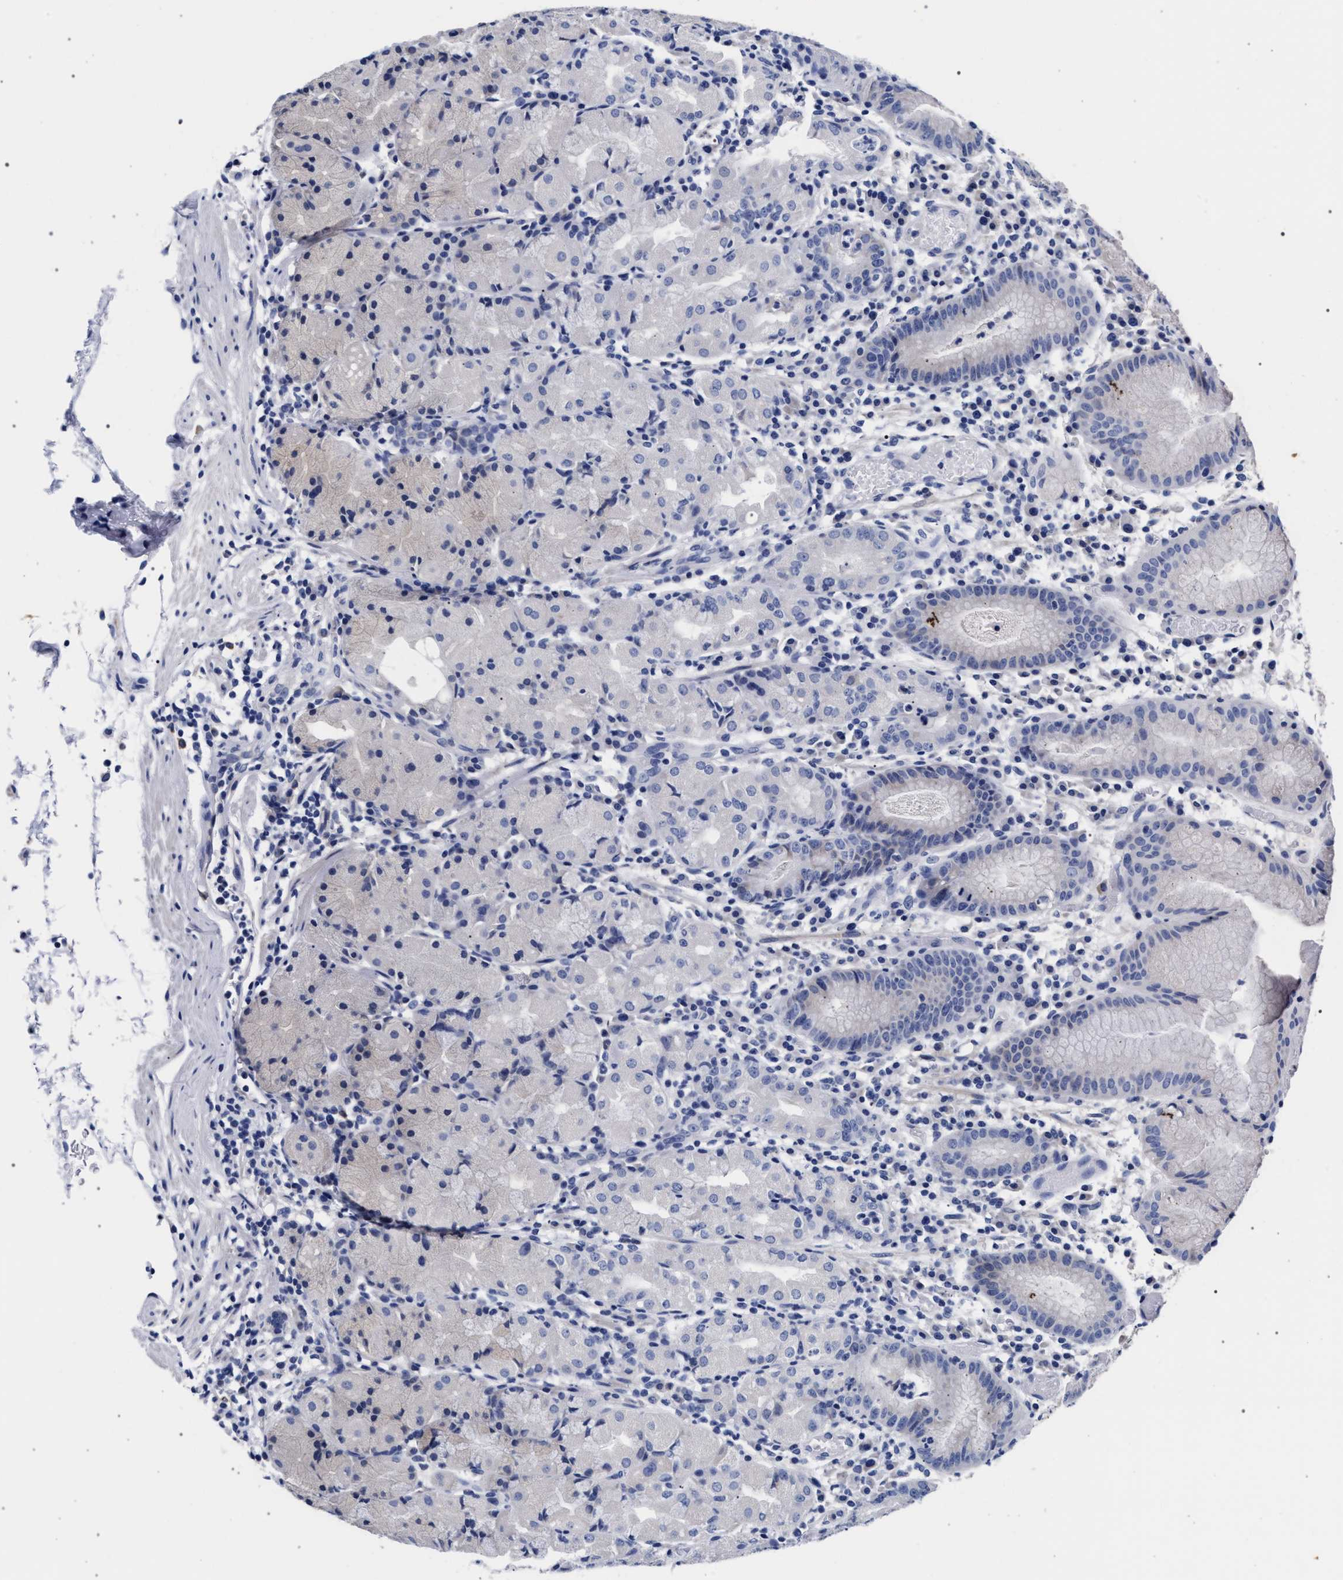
{"staining": {"intensity": "weak", "quantity": "<25%", "location": "cytoplasmic/membranous"}, "tissue": "stomach", "cell_type": "Glandular cells", "image_type": "normal", "snomed": [{"axis": "morphology", "description": "Normal tissue, NOS"}, {"axis": "topography", "description": "Stomach"}, {"axis": "topography", "description": "Stomach, lower"}], "caption": "This is an immunohistochemistry photomicrograph of unremarkable stomach. There is no expression in glandular cells.", "gene": "AKAP4", "patient": {"sex": "female", "age": 75}}